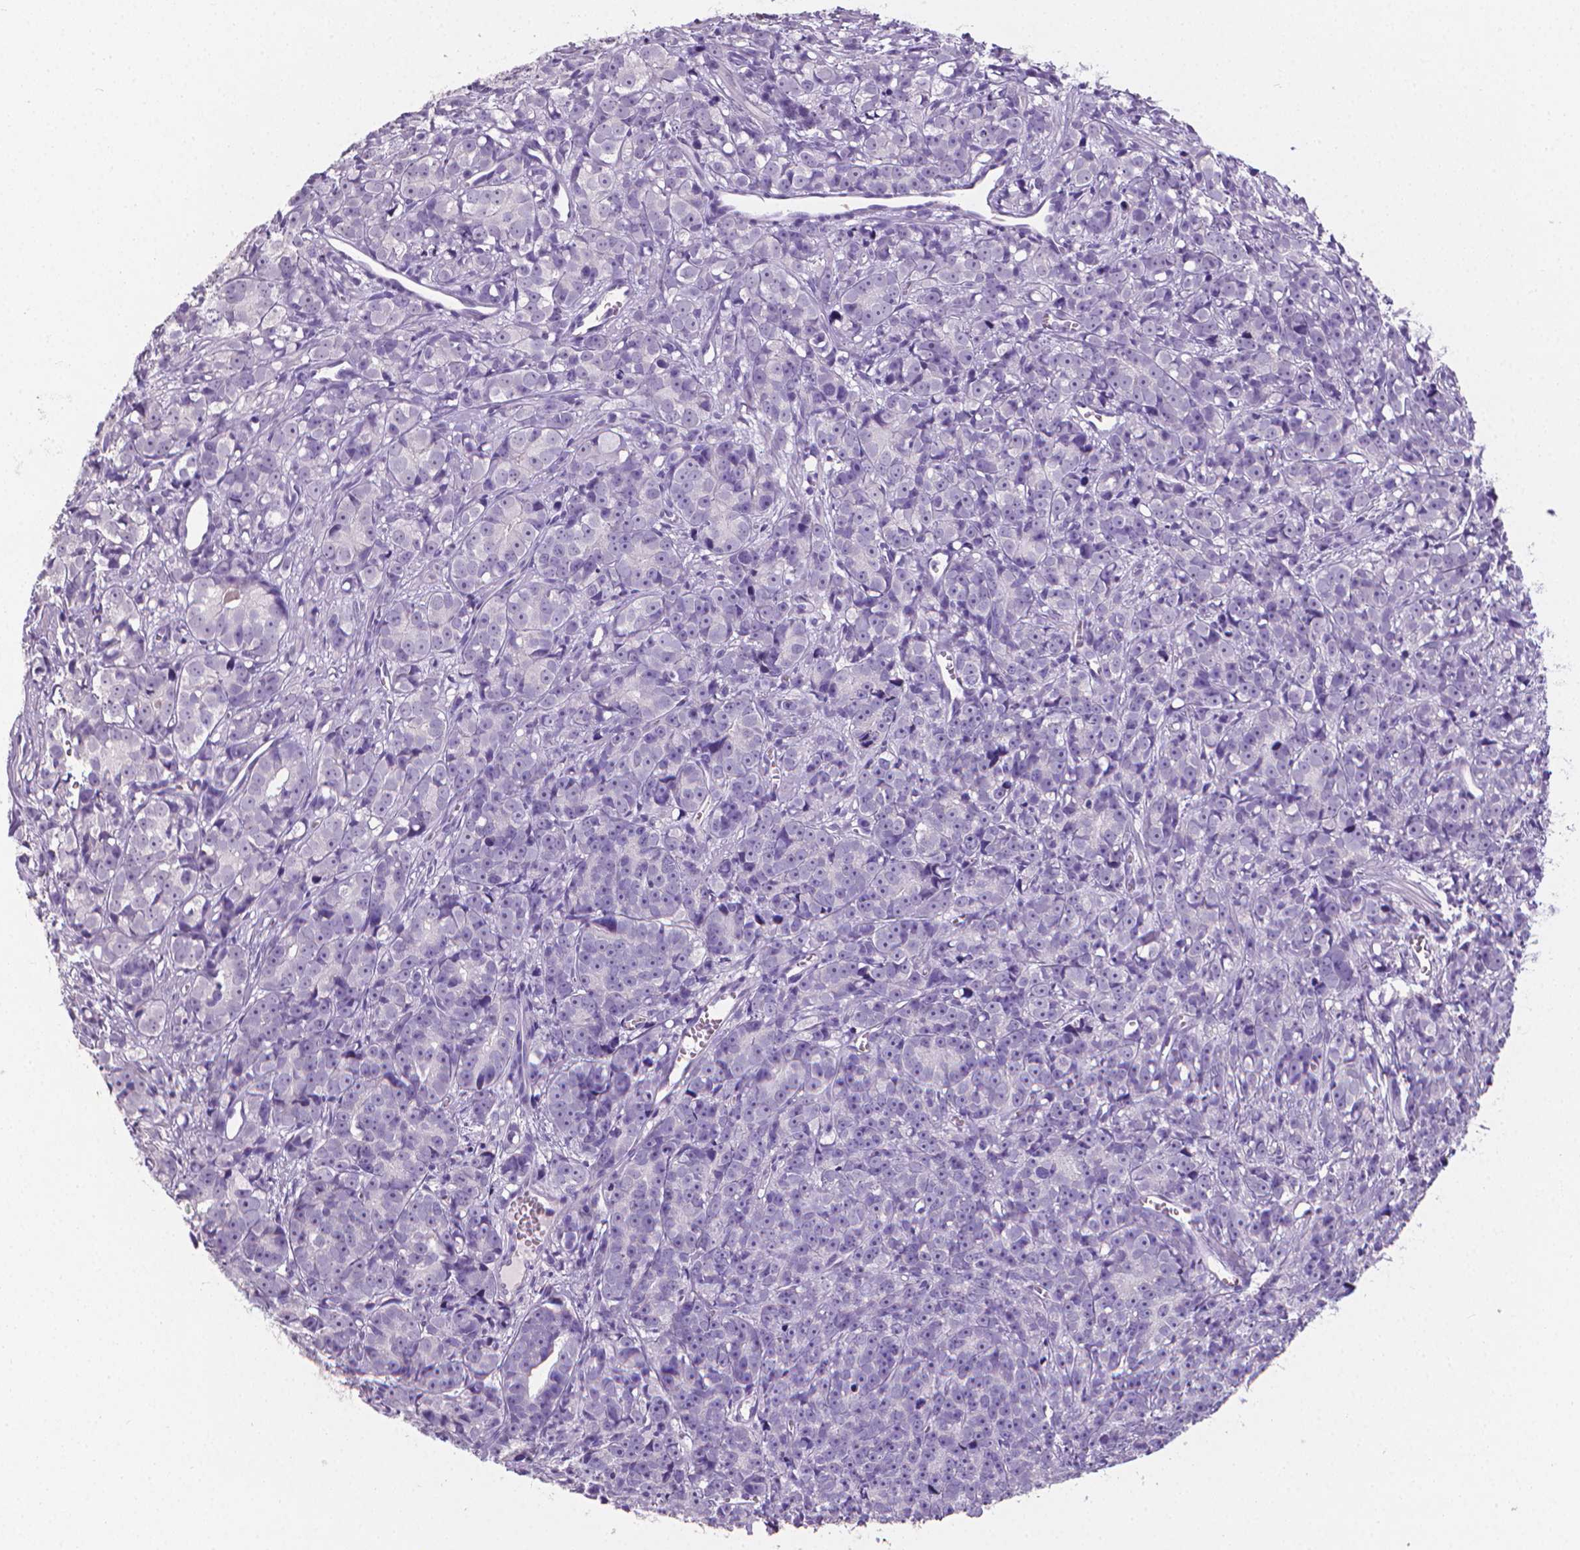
{"staining": {"intensity": "negative", "quantity": "none", "location": "none"}, "tissue": "prostate cancer", "cell_type": "Tumor cells", "image_type": "cancer", "snomed": [{"axis": "morphology", "description": "Adenocarcinoma, High grade"}, {"axis": "topography", "description": "Prostate"}], "caption": "Immunohistochemical staining of human prostate adenocarcinoma (high-grade) demonstrates no significant expression in tumor cells.", "gene": "XPNPEP2", "patient": {"sex": "male", "age": 77}}